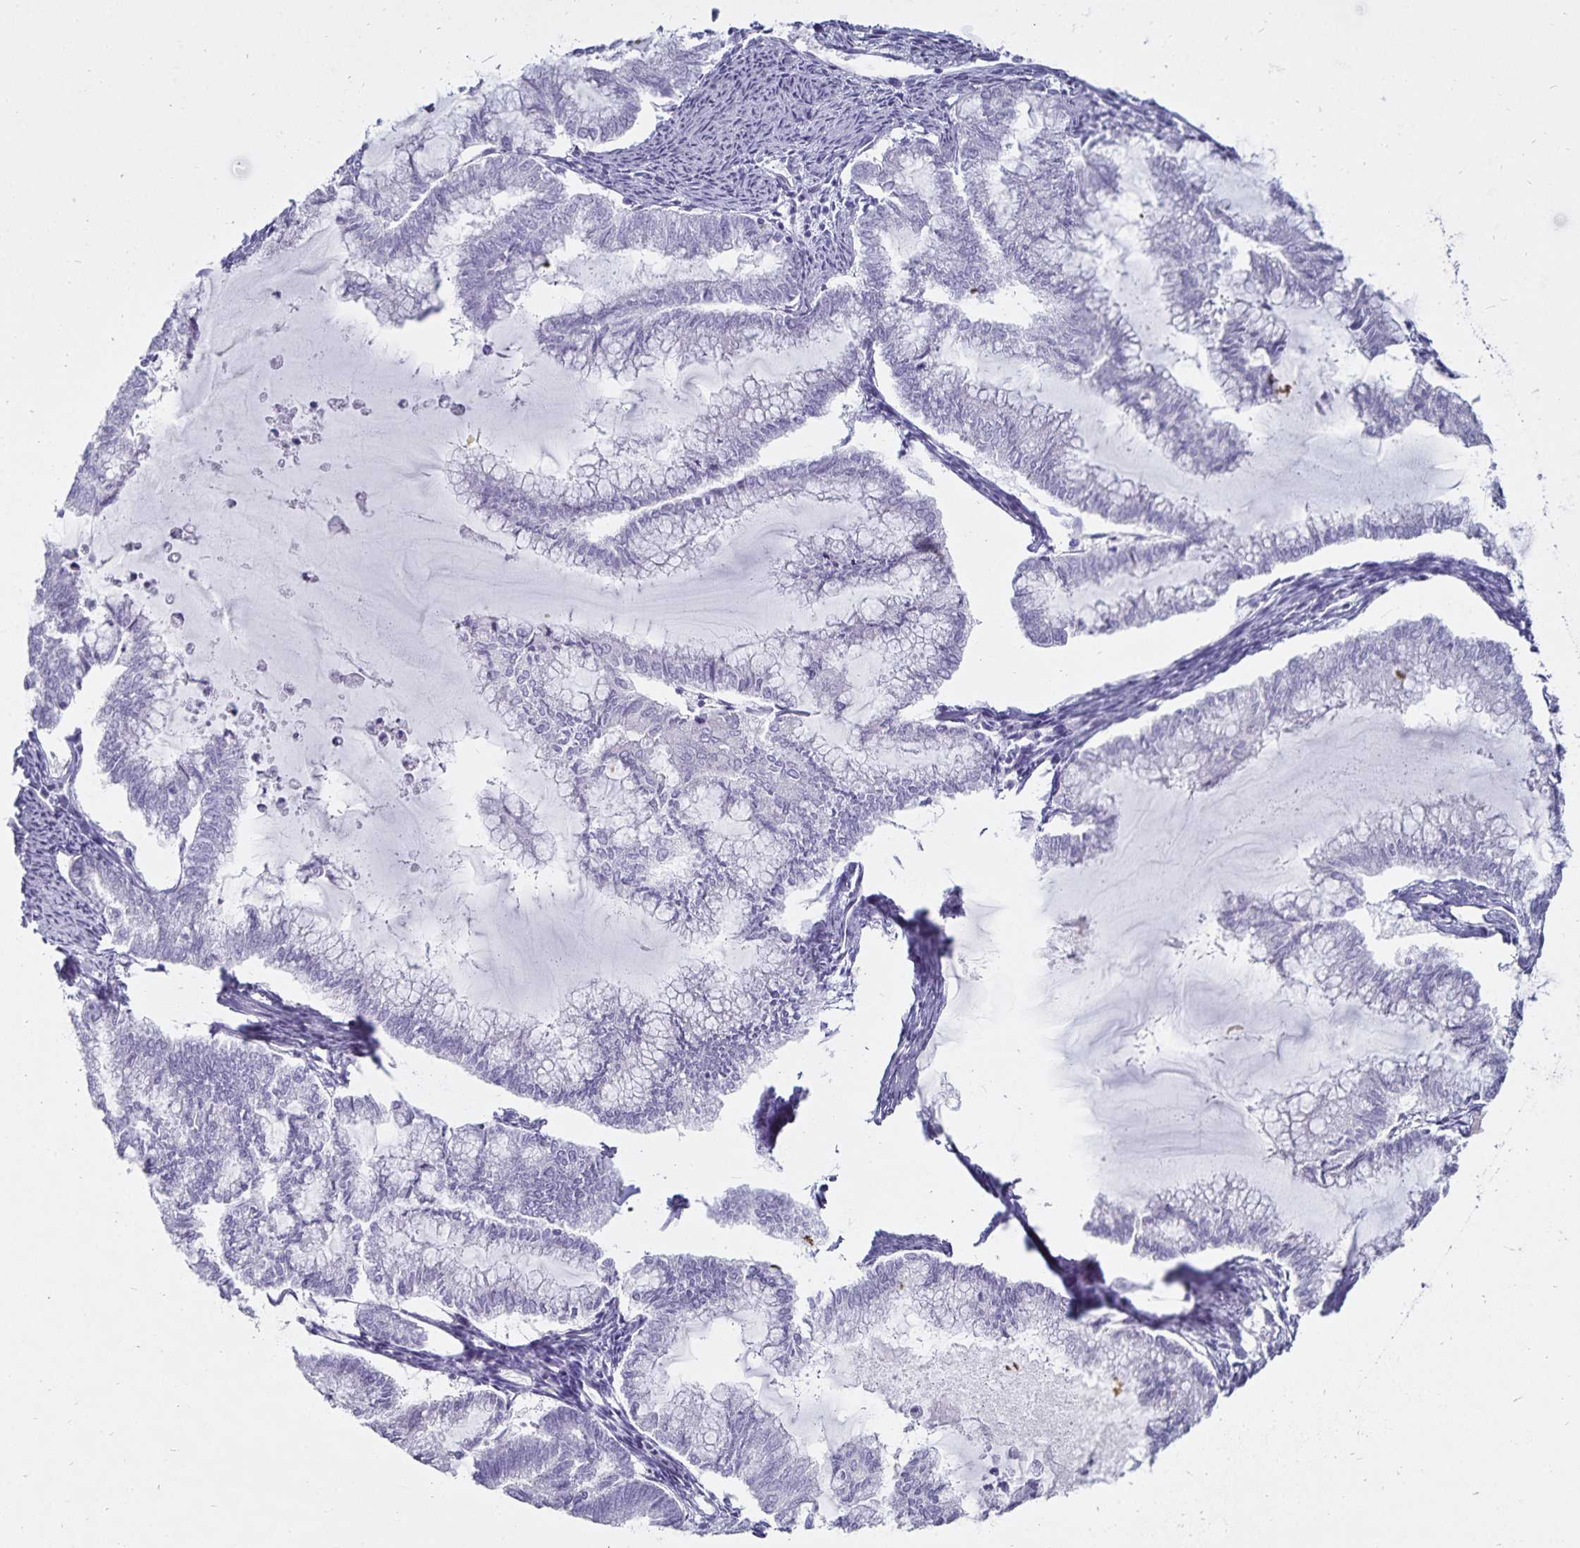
{"staining": {"intensity": "negative", "quantity": "none", "location": "none"}, "tissue": "endometrial cancer", "cell_type": "Tumor cells", "image_type": "cancer", "snomed": [{"axis": "morphology", "description": "Adenocarcinoma, NOS"}, {"axis": "topography", "description": "Endometrium"}], "caption": "Histopathology image shows no significant protein staining in tumor cells of endometrial cancer (adenocarcinoma).", "gene": "DEFA6", "patient": {"sex": "female", "age": 79}}